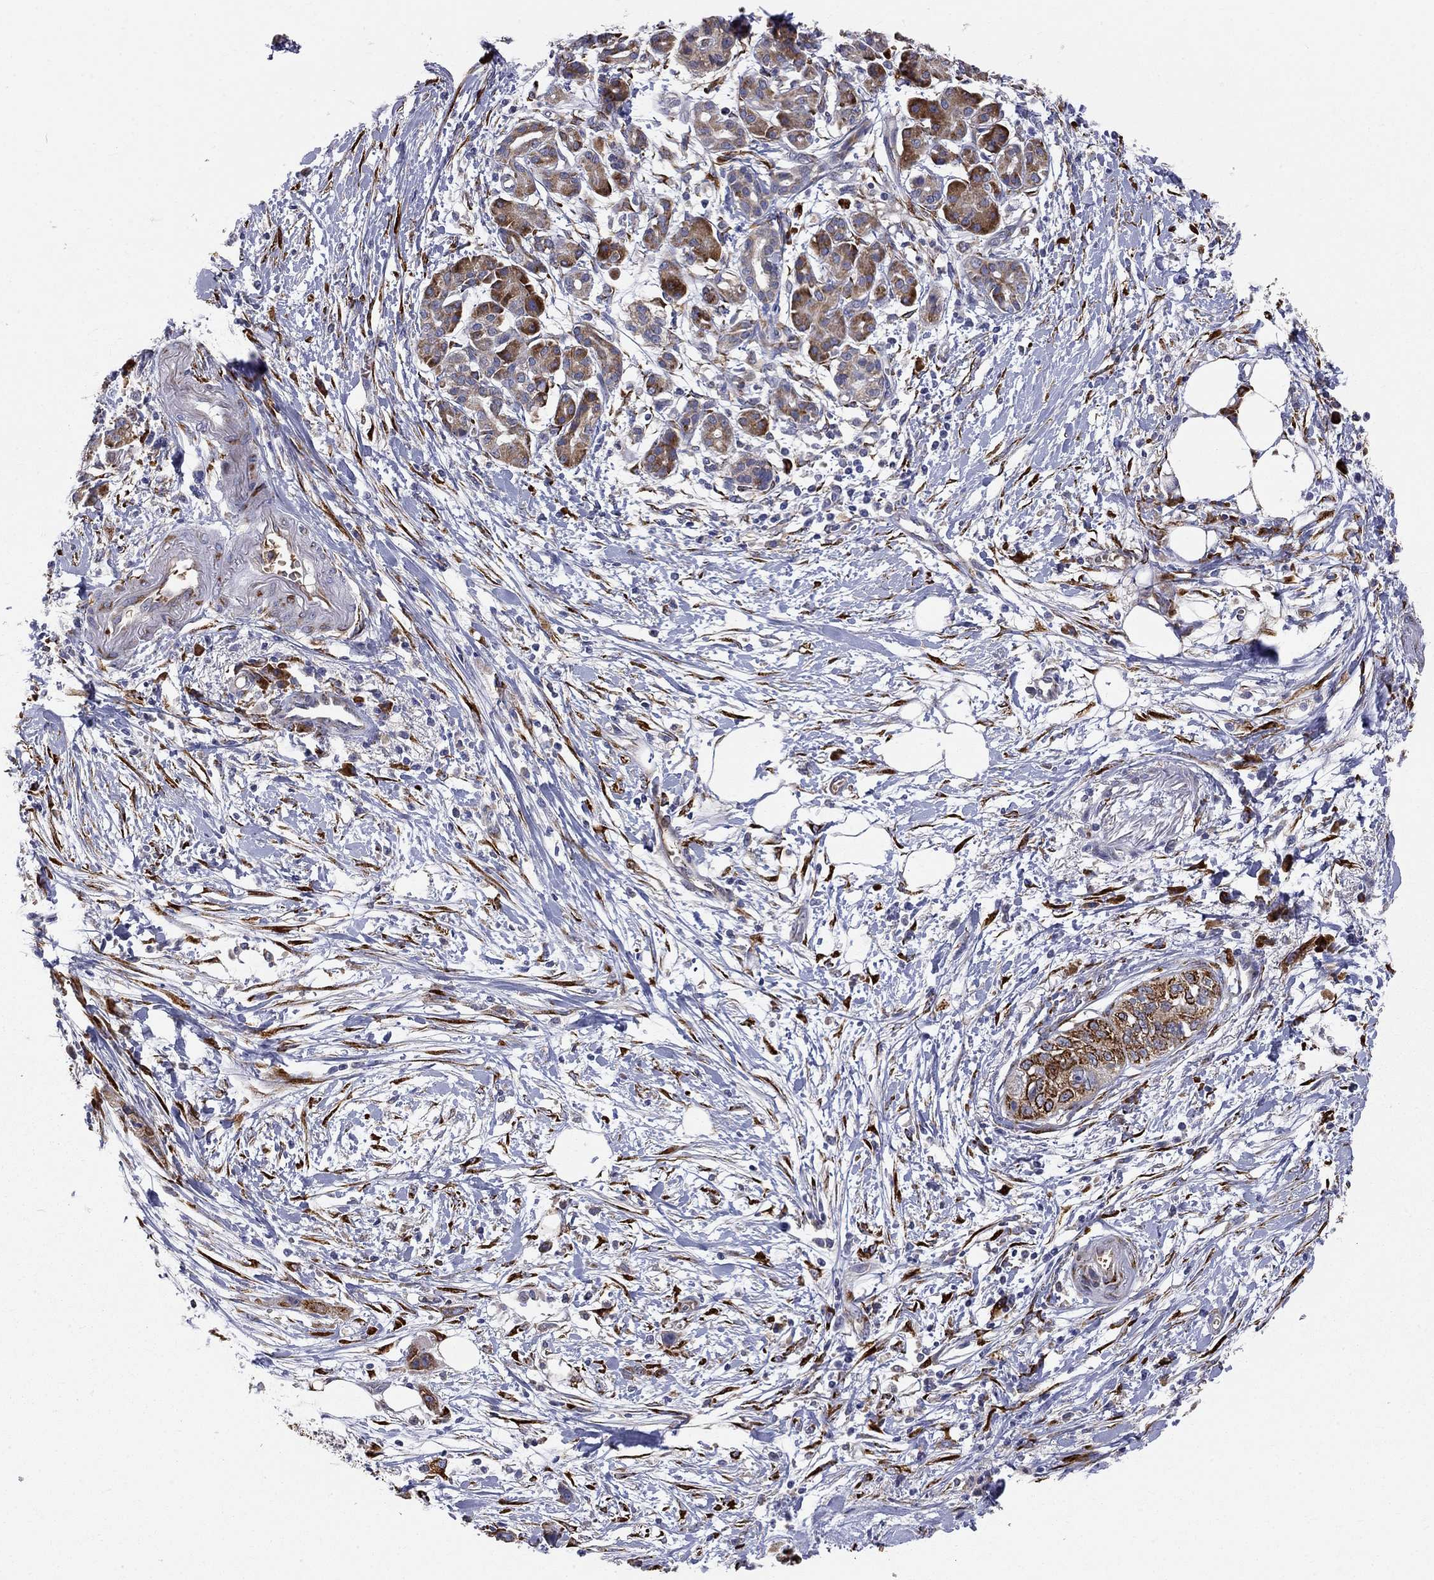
{"staining": {"intensity": "strong", "quantity": "<25%", "location": "cytoplasmic/membranous"}, "tissue": "pancreatic cancer", "cell_type": "Tumor cells", "image_type": "cancer", "snomed": [{"axis": "morphology", "description": "Adenocarcinoma, NOS"}, {"axis": "topography", "description": "Pancreas"}], "caption": "Pancreatic cancer stained with a protein marker exhibits strong staining in tumor cells.", "gene": "CASTOR1", "patient": {"sex": "male", "age": 72}}